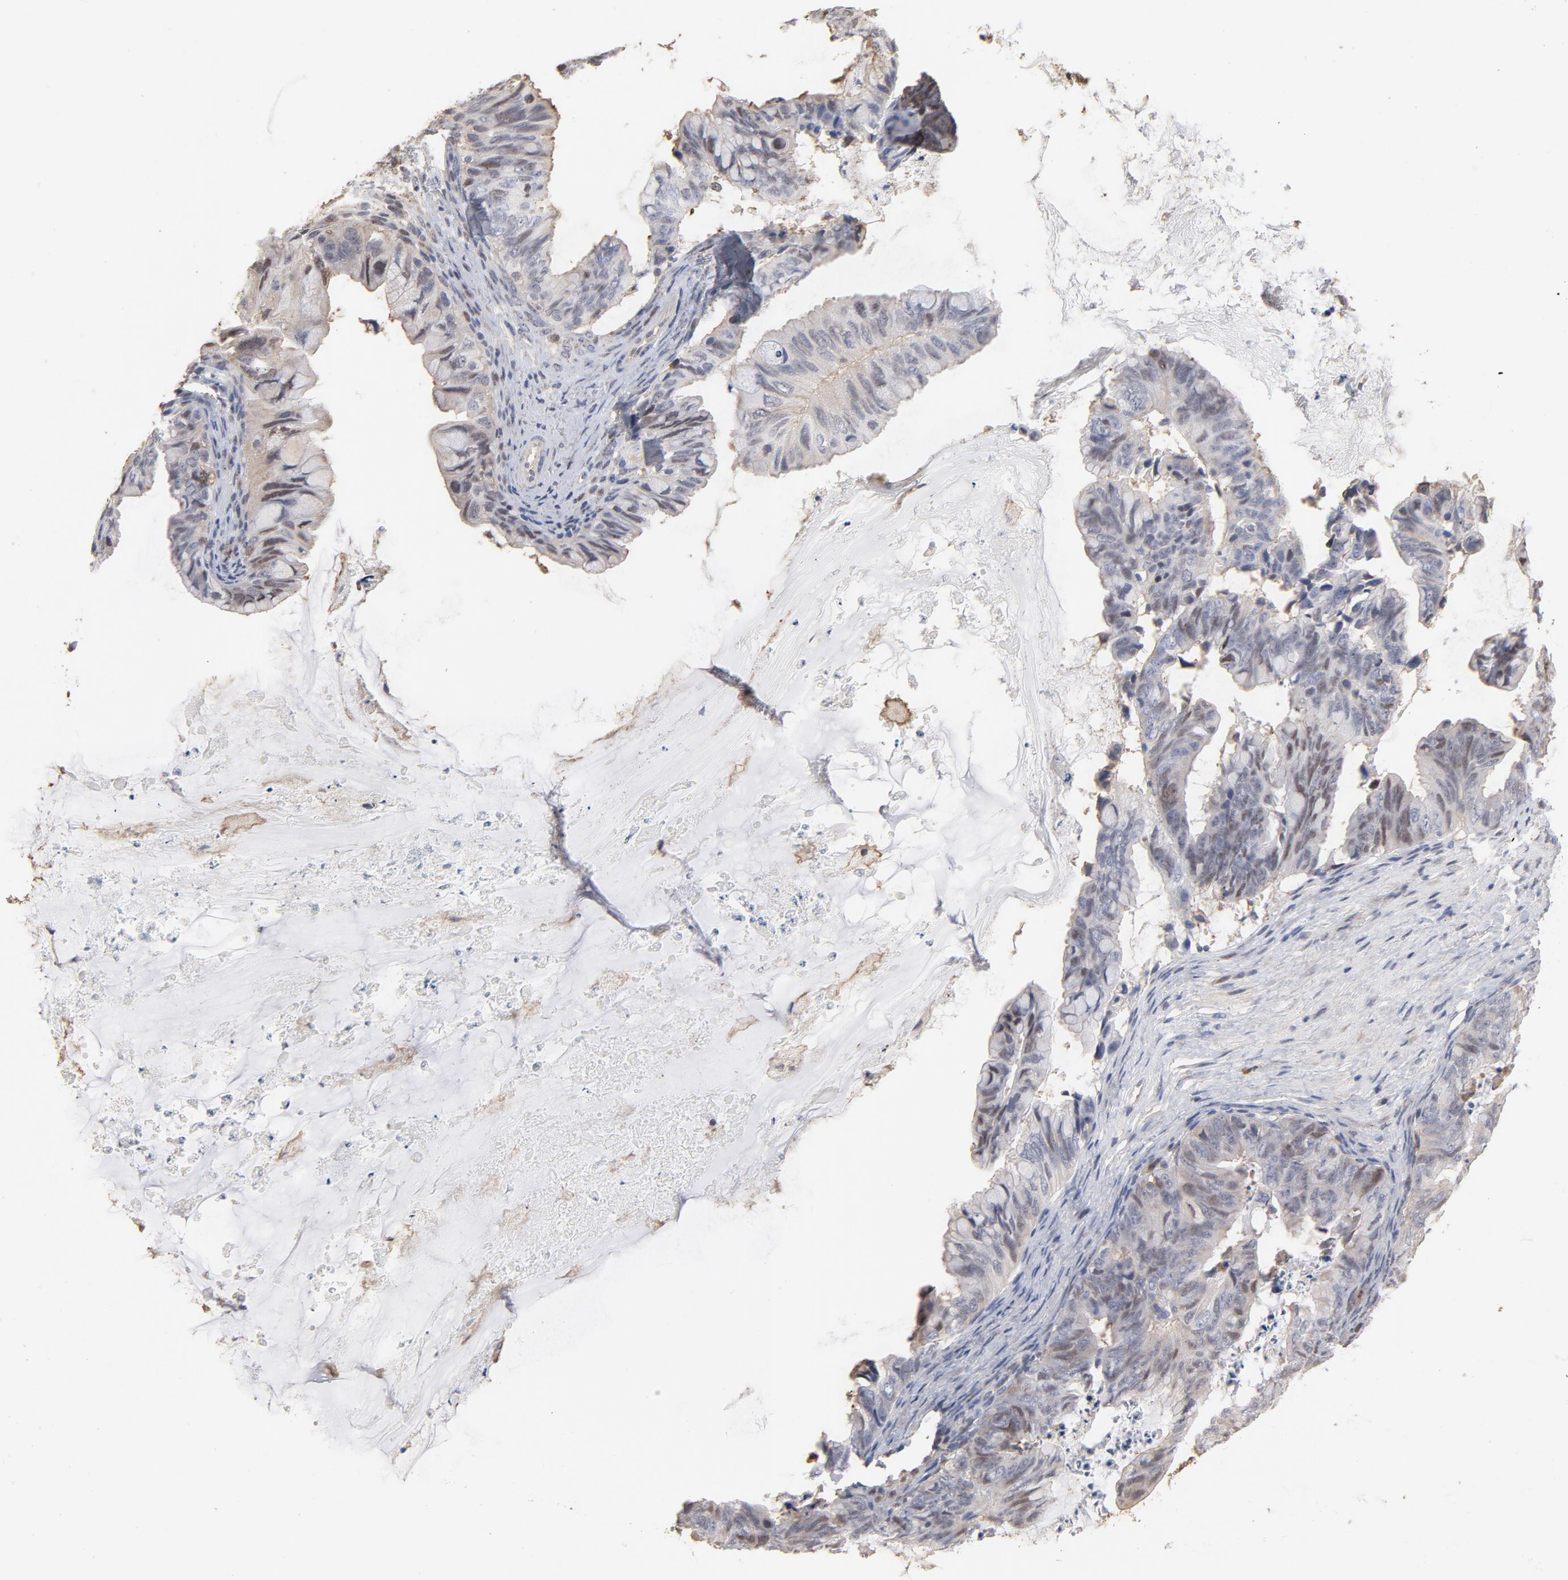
{"staining": {"intensity": "weak", "quantity": "25%-75%", "location": "cytoplasmic/membranous,nuclear"}, "tissue": "ovarian cancer", "cell_type": "Tumor cells", "image_type": "cancer", "snomed": [{"axis": "morphology", "description": "Cystadenocarcinoma, mucinous, NOS"}, {"axis": "topography", "description": "Ovary"}], "caption": "IHC of human ovarian mucinous cystadenocarcinoma shows low levels of weak cytoplasmic/membranous and nuclear staining in about 25%-75% of tumor cells. Using DAB (3,3'-diaminobenzidine) (brown) and hematoxylin (blue) stains, captured at high magnification using brightfield microscopy.", "gene": "PNMA1", "patient": {"sex": "female", "age": 36}}